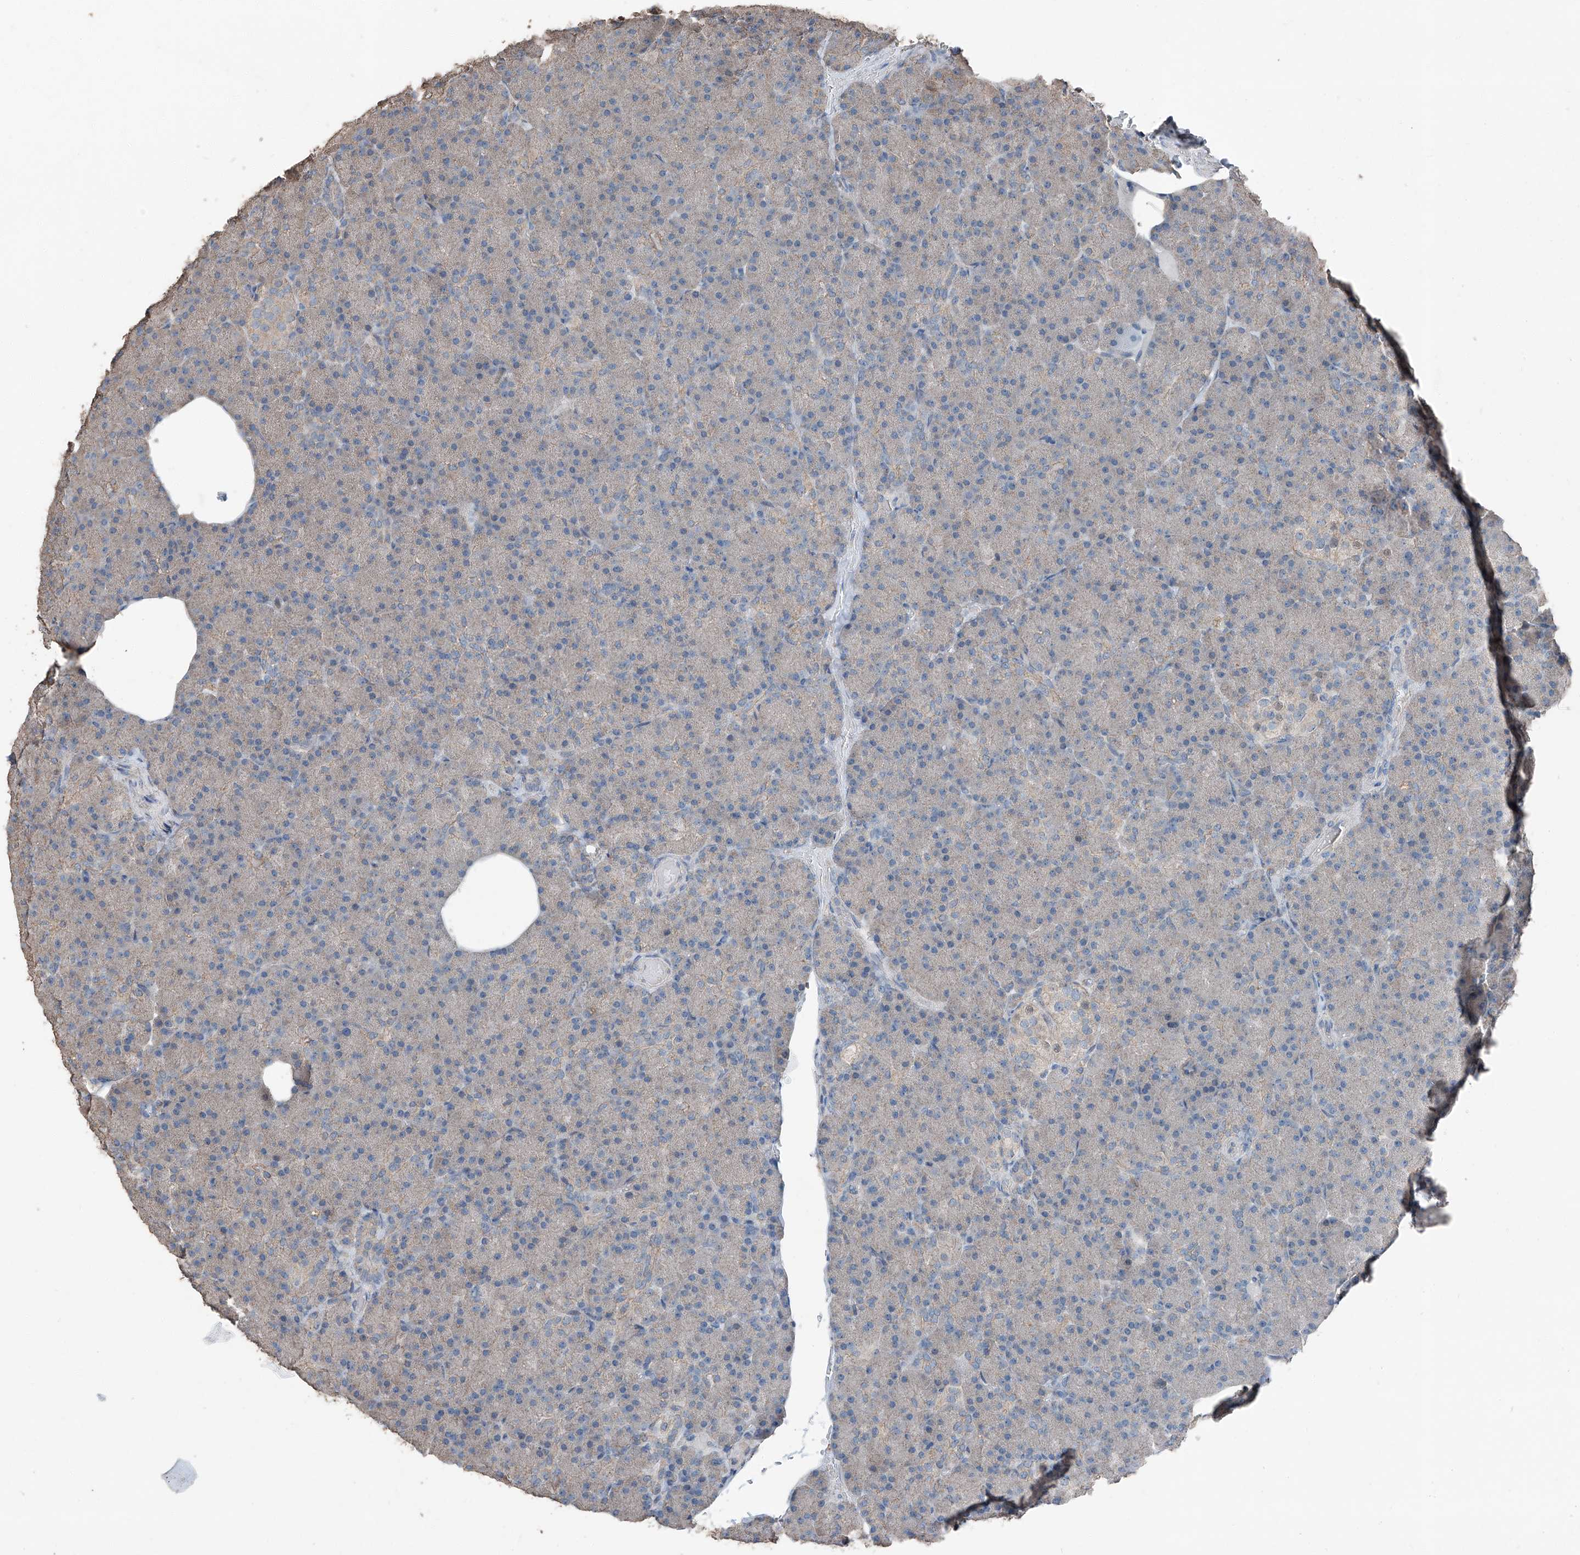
{"staining": {"intensity": "negative", "quantity": "none", "location": "none"}, "tissue": "pancreas", "cell_type": "Exocrine glandular cells", "image_type": "normal", "snomed": [{"axis": "morphology", "description": "Normal tissue, NOS"}, {"axis": "topography", "description": "Pancreas"}], "caption": "A high-resolution micrograph shows immunohistochemistry staining of benign pancreas, which displays no significant expression in exocrine glandular cells. (Brightfield microscopy of DAB (3,3'-diaminobenzidine) immunohistochemistry (IHC) at high magnification).", "gene": "MAMLD1", "patient": {"sex": "female", "age": 43}}